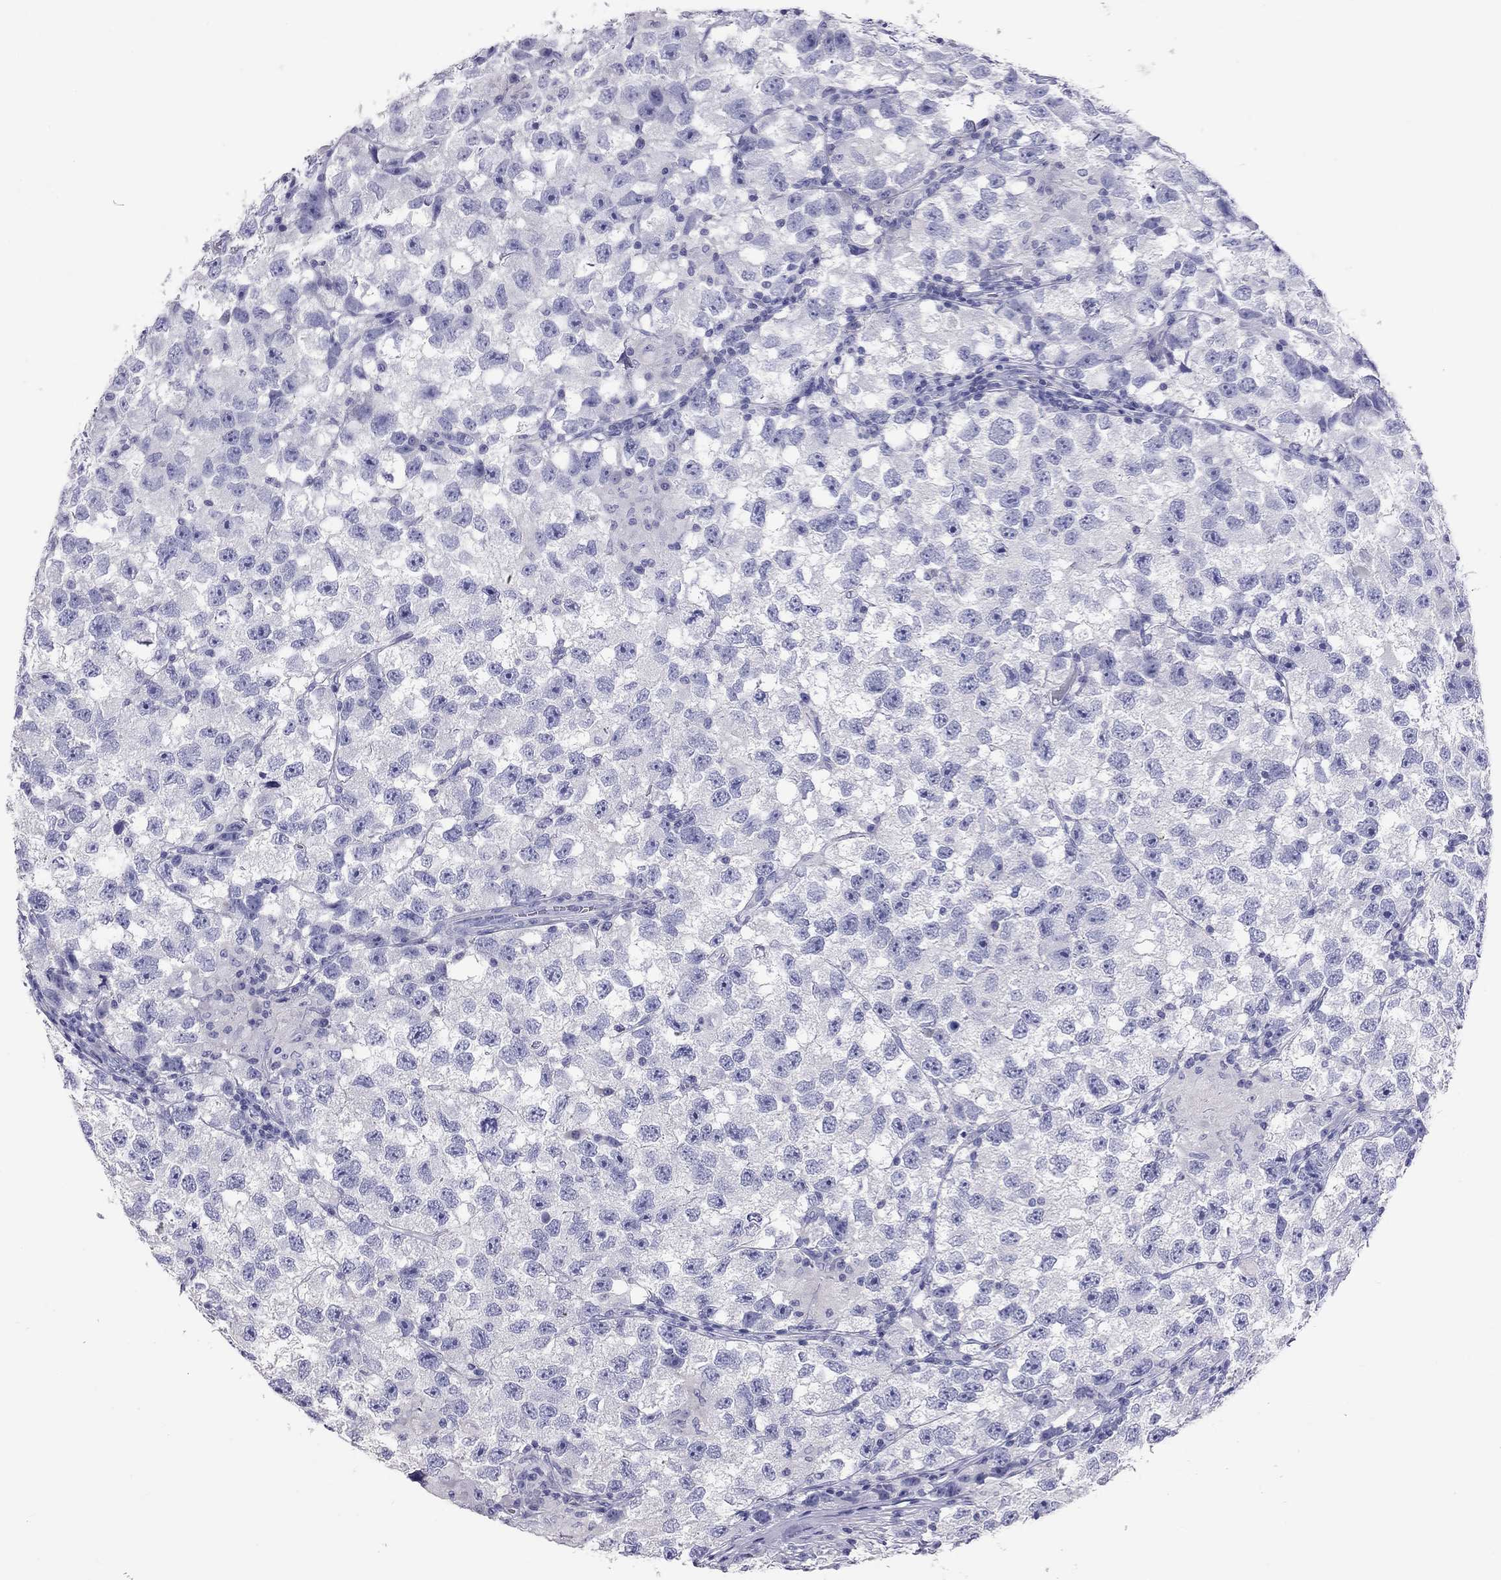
{"staining": {"intensity": "negative", "quantity": "none", "location": "none"}, "tissue": "testis cancer", "cell_type": "Tumor cells", "image_type": "cancer", "snomed": [{"axis": "morphology", "description": "Seminoma, NOS"}, {"axis": "topography", "description": "Testis"}], "caption": "IHC of human testis cancer reveals no expression in tumor cells. The staining was performed using DAB to visualize the protein expression in brown, while the nuclei were stained in blue with hematoxylin (Magnification: 20x).", "gene": "CALHM1", "patient": {"sex": "male", "age": 26}}